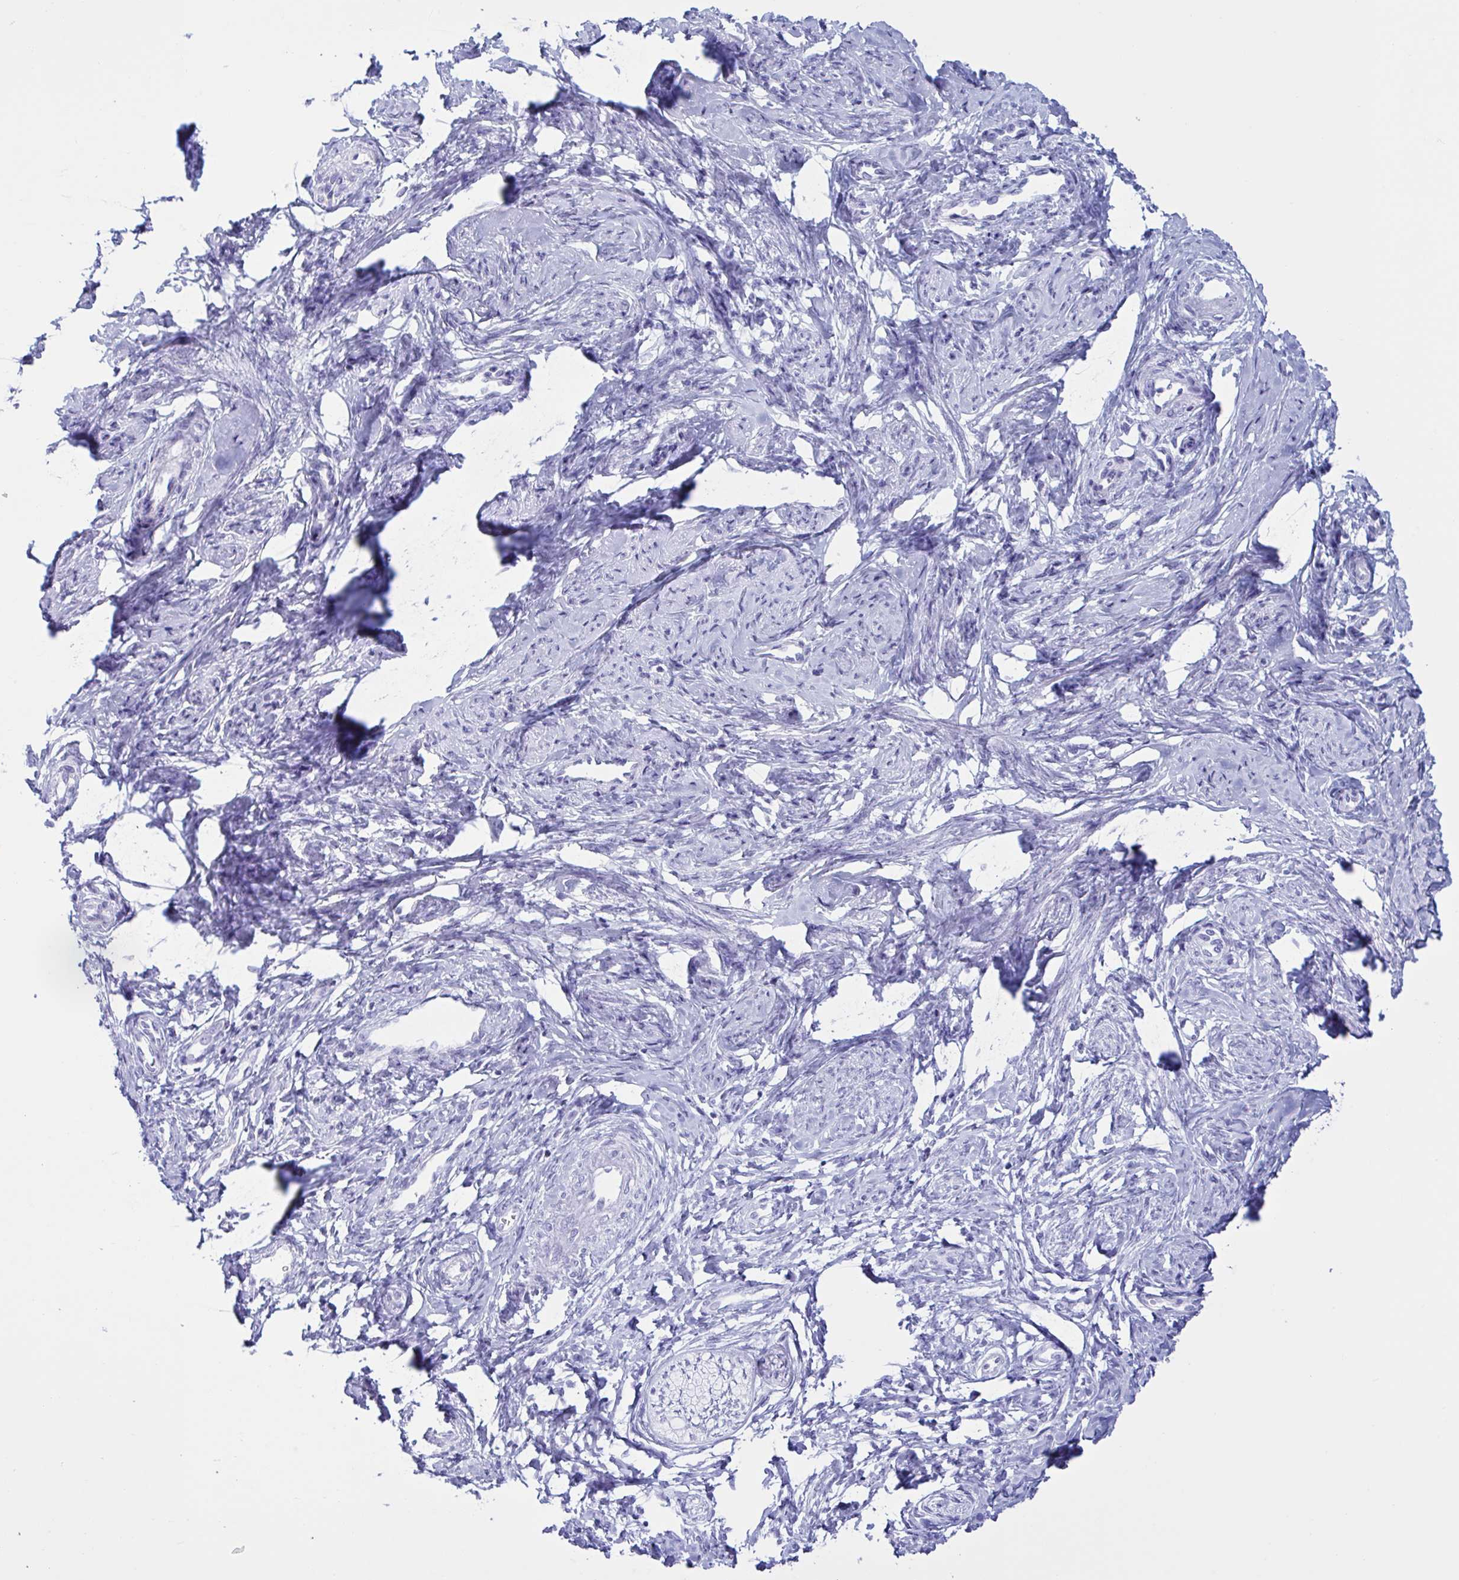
{"staining": {"intensity": "negative", "quantity": "none", "location": "none"}, "tissue": "cervix", "cell_type": "Glandular cells", "image_type": "normal", "snomed": [{"axis": "morphology", "description": "Normal tissue, NOS"}, {"axis": "topography", "description": "Cervix"}], "caption": "A micrograph of cervix stained for a protein displays no brown staining in glandular cells. Brightfield microscopy of immunohistochemistry stained with DAB (3,3'-diaminobenzidine) (brown) and hematoxylin (blue), captured at high magnification.", "gene": "MRGPRG", "patient": {"sex": "female", "age": 24}}